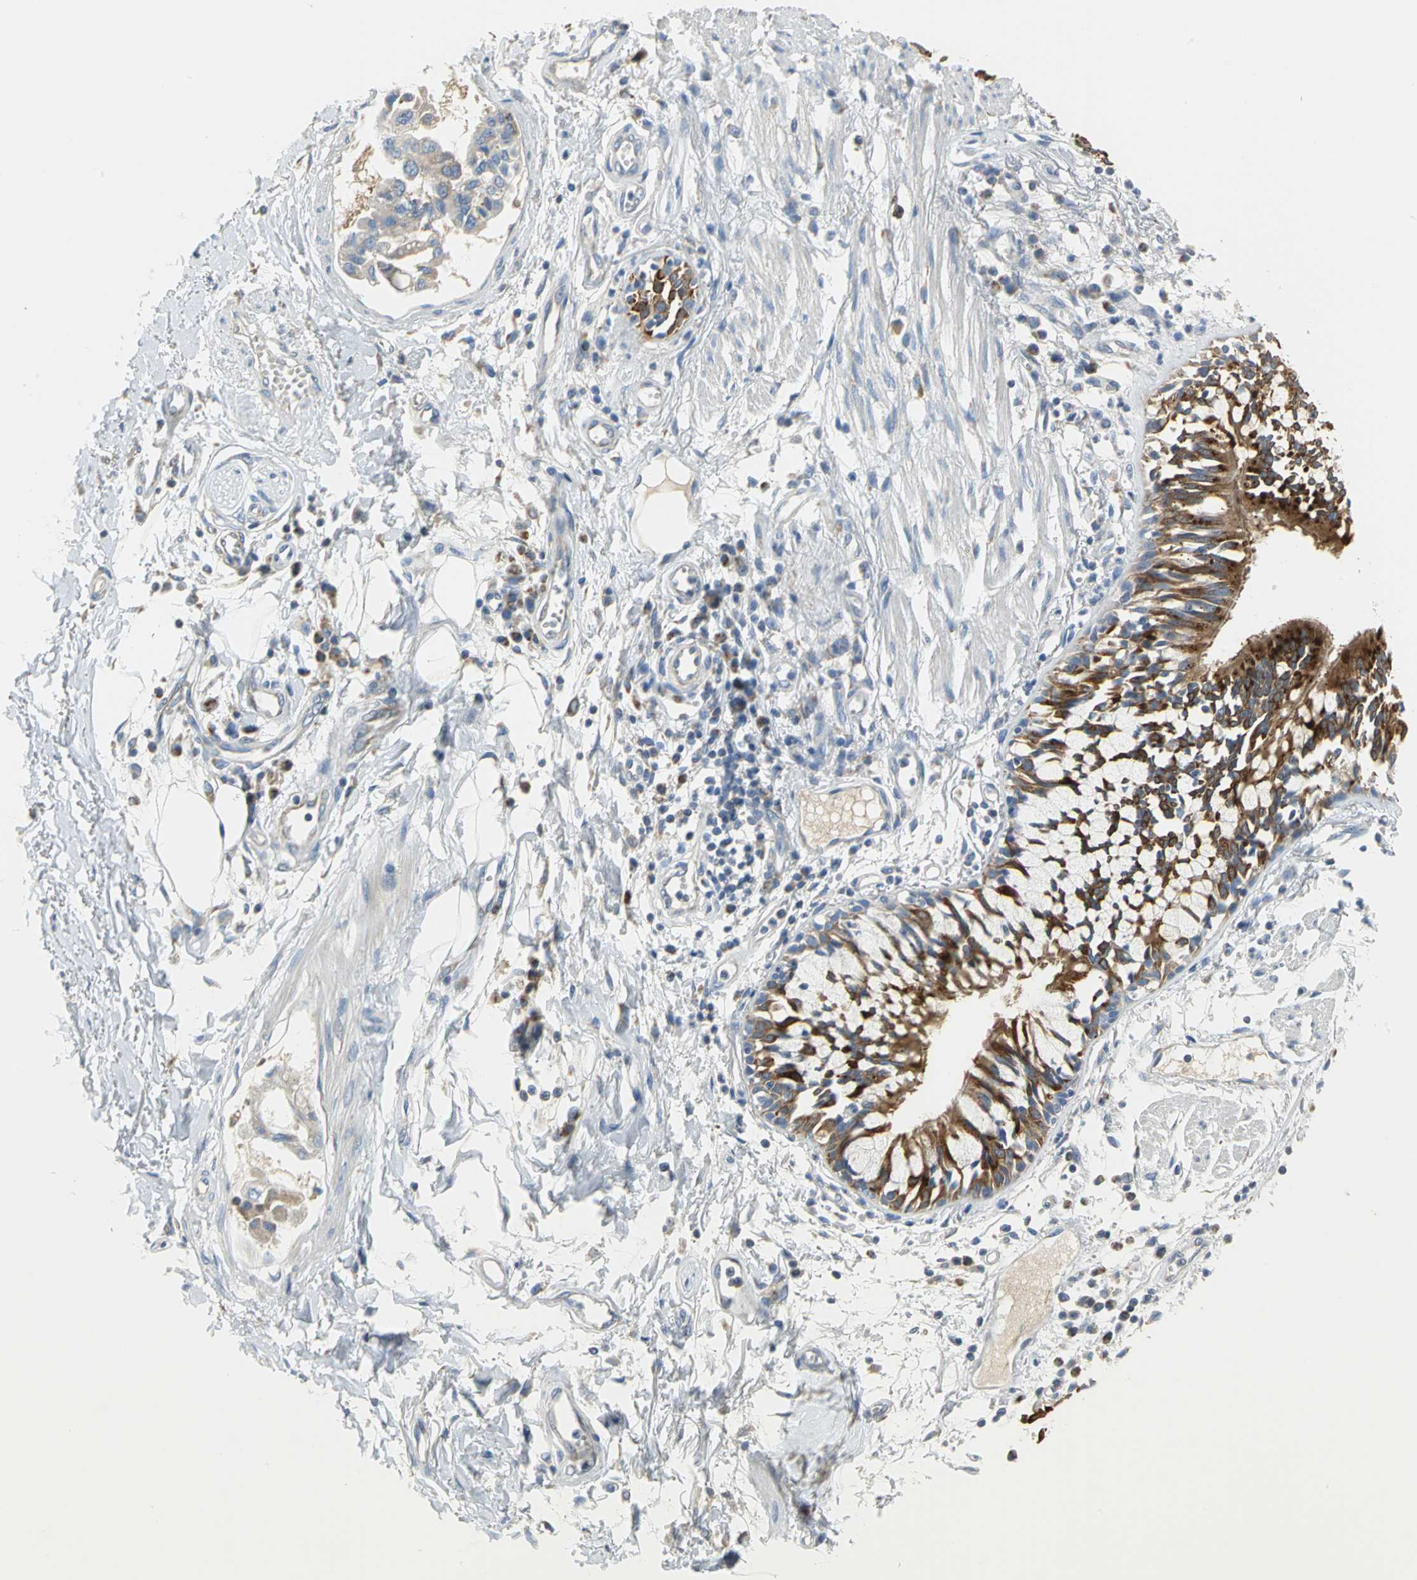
{"staining": {"intensity": "negative", "quantity": "none", "location": "none"}, "tissue": "adipose tissue", "cell_type": "Adipocytes", "image_type": "normal", "snomed": [{"axis": "morphology", "description": "Normal tissue, NOS"}, {"axis": "morphology", "description": "Adenocarcinoma, NOS"}, {"axis": "topography", "description": "Cartilage tissue"}, {"axis": "topography", "description": "Bronchus"}, {"axis": "topography", "description": "Lung"}], "caption": "The histopathology image shows no staining of adipocytes in normal adipose tissue. The staining was performed using DAB (3,3'-diaminobenzidine) to visualize the protein expression in brown, while the nuclei were stained in blue with hematoxylin (Magnification: 20x).", "gene": "ALOX15", "patient": {"sex": "female", "age": 67}}